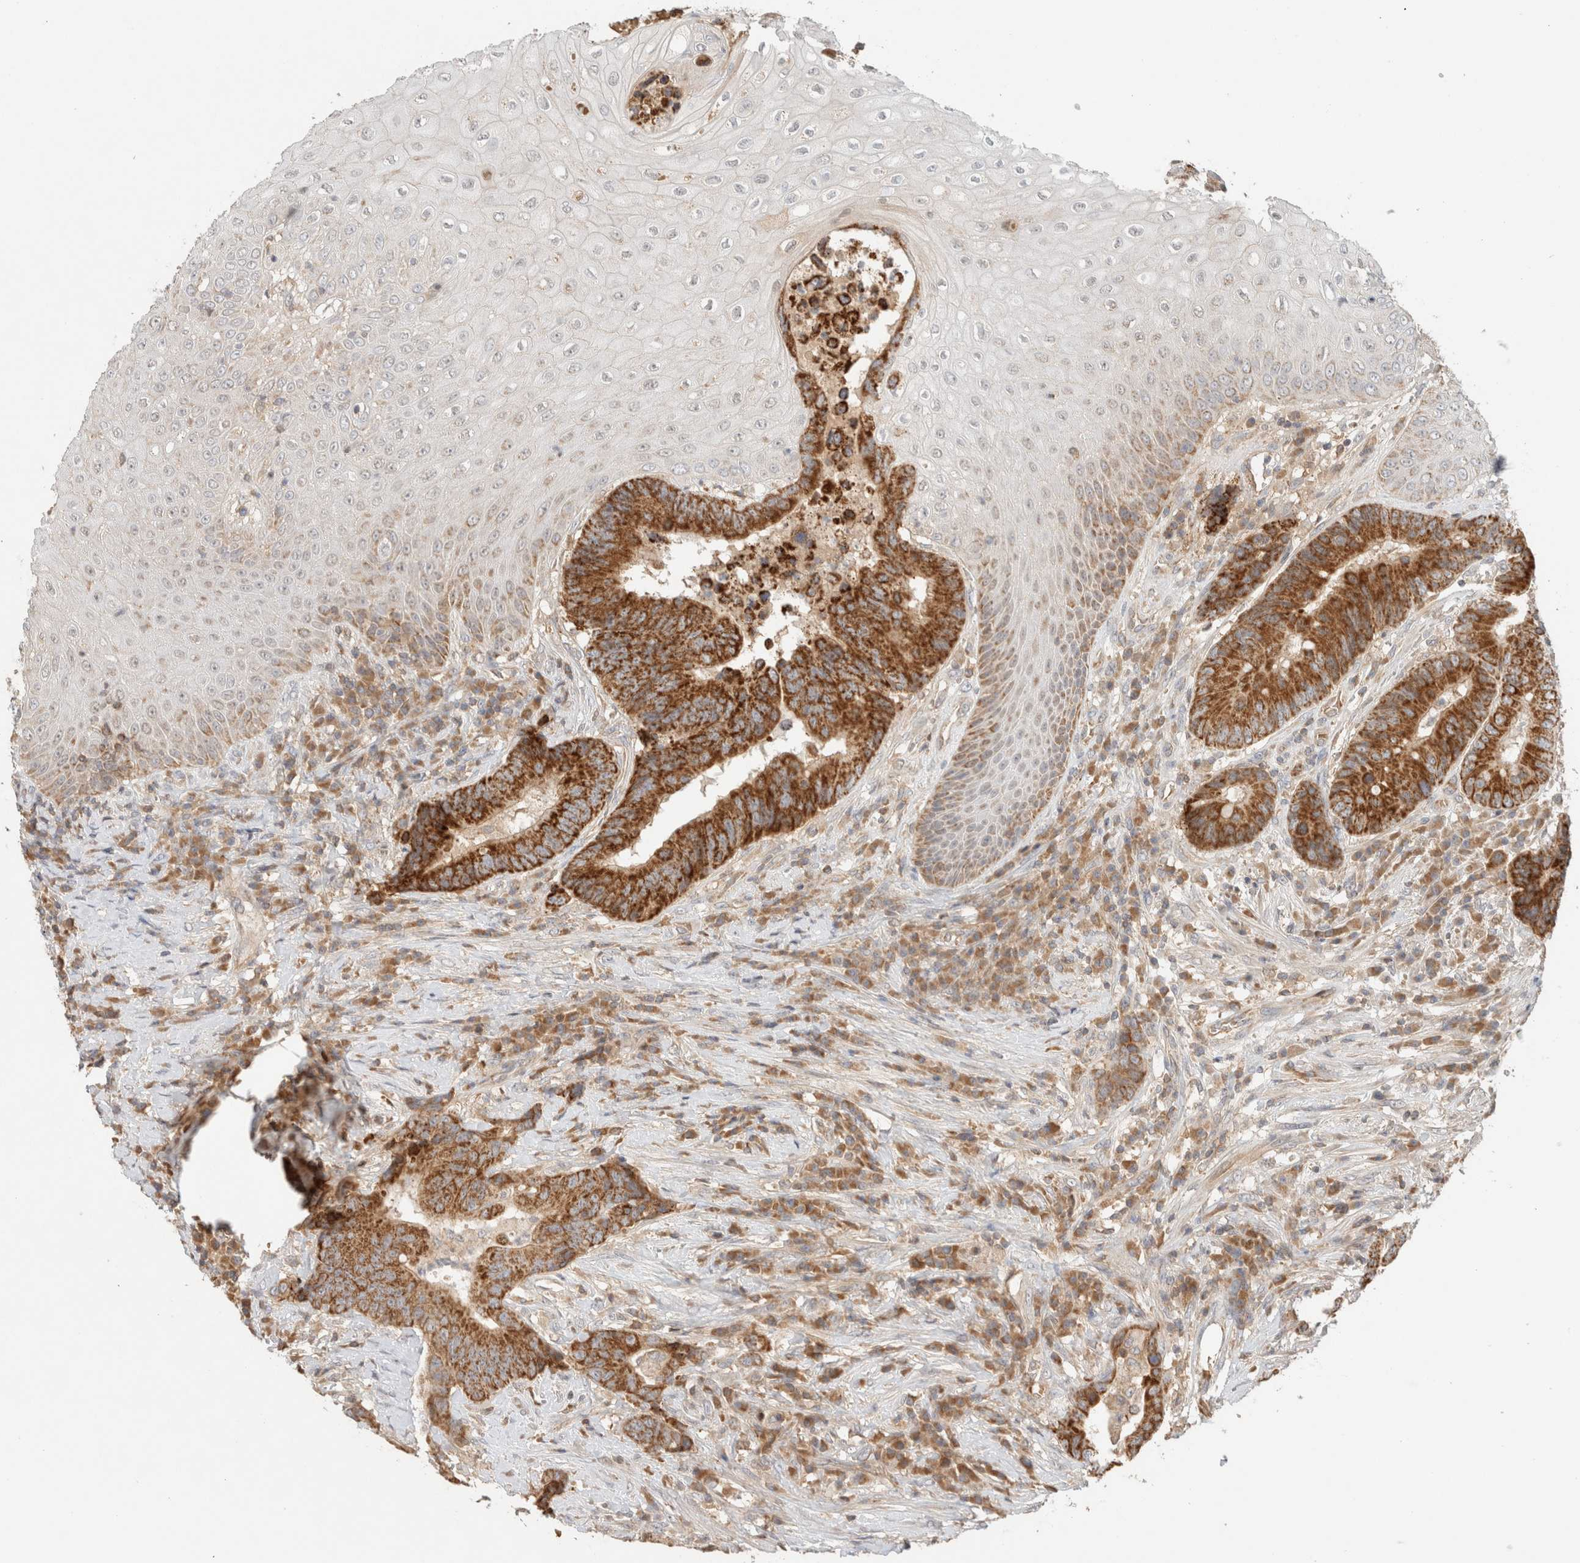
{"staining": {"intensity": "strong", "quantity": ">75%", "location": "cytoplasmic/membranous"}, "tissue": "colorectal cancer", "cell_type": "Tumor cells", "image_type": "cancer", "snomed": [{"axis": "morphology", "description": "Adenocarcinoma, NOS"}, {"axis": "topography", "description": "Rectum"}, {"axis": "topography", "description": "Anal"}], "caption": "There is high levels of strong cytoplasmic/membranous positivity in tumor cells of adenocarcinoma (colorectal), as demonstrated by immunohistochemical staining (brown color).", "gene": "MRM3", "patient": {"sex": "female", "age": 89}}